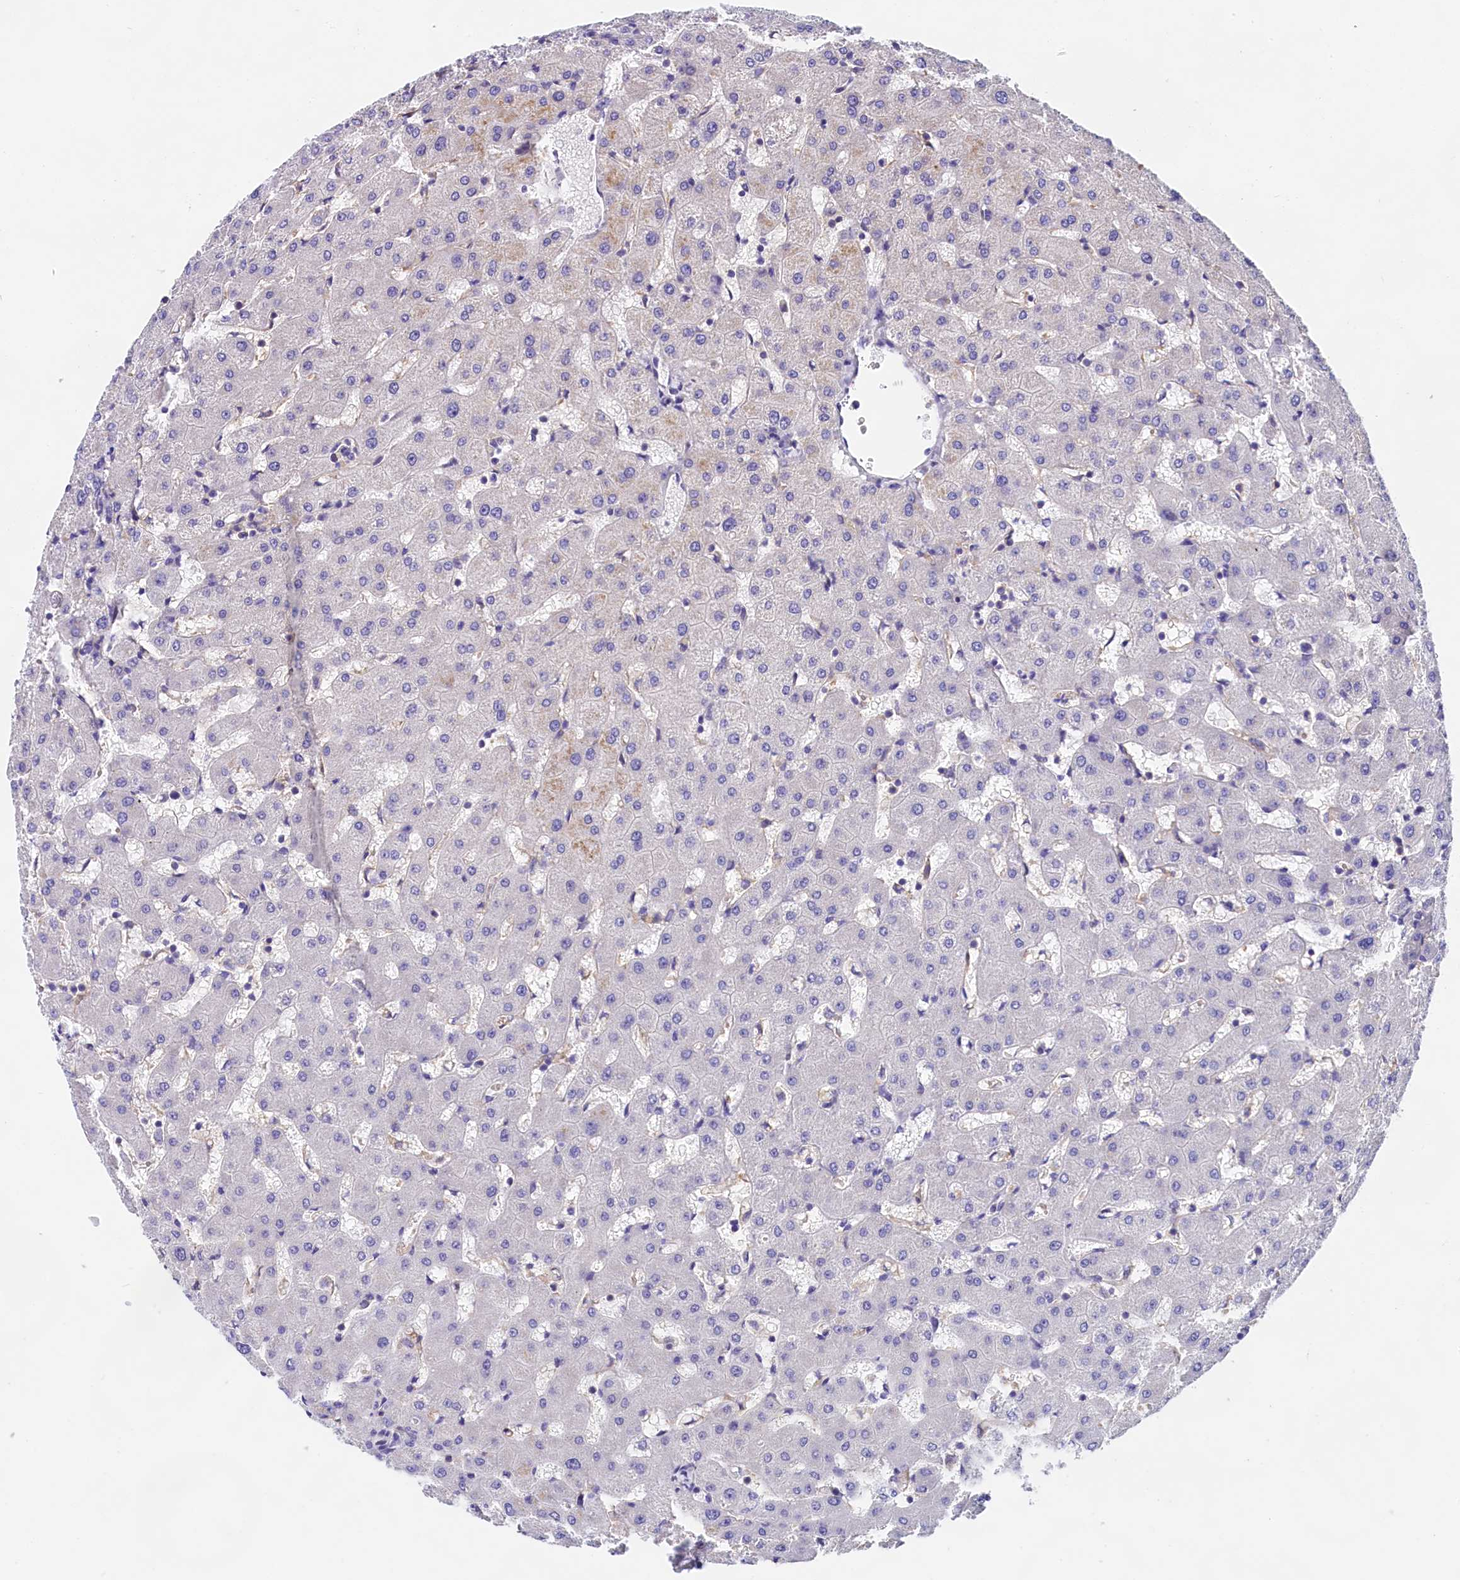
{"staining": {"intensity": "negative", "quantity": "none", "location": "none"}, "tissue": "liver", "cell_type": "Cholangiocytes", "image_type": "normal", "snomed": [{"axis": "morphology", "description": "Normal tissue, NOS"}, {"axis": "topography", "description": "Liver"}], "caption": "Histopathology image shows no significant protein expression in cholangiocytes of unremarkable liver.", "gene": "OAS3", "patient": {"sex": "female", "age": 63}}